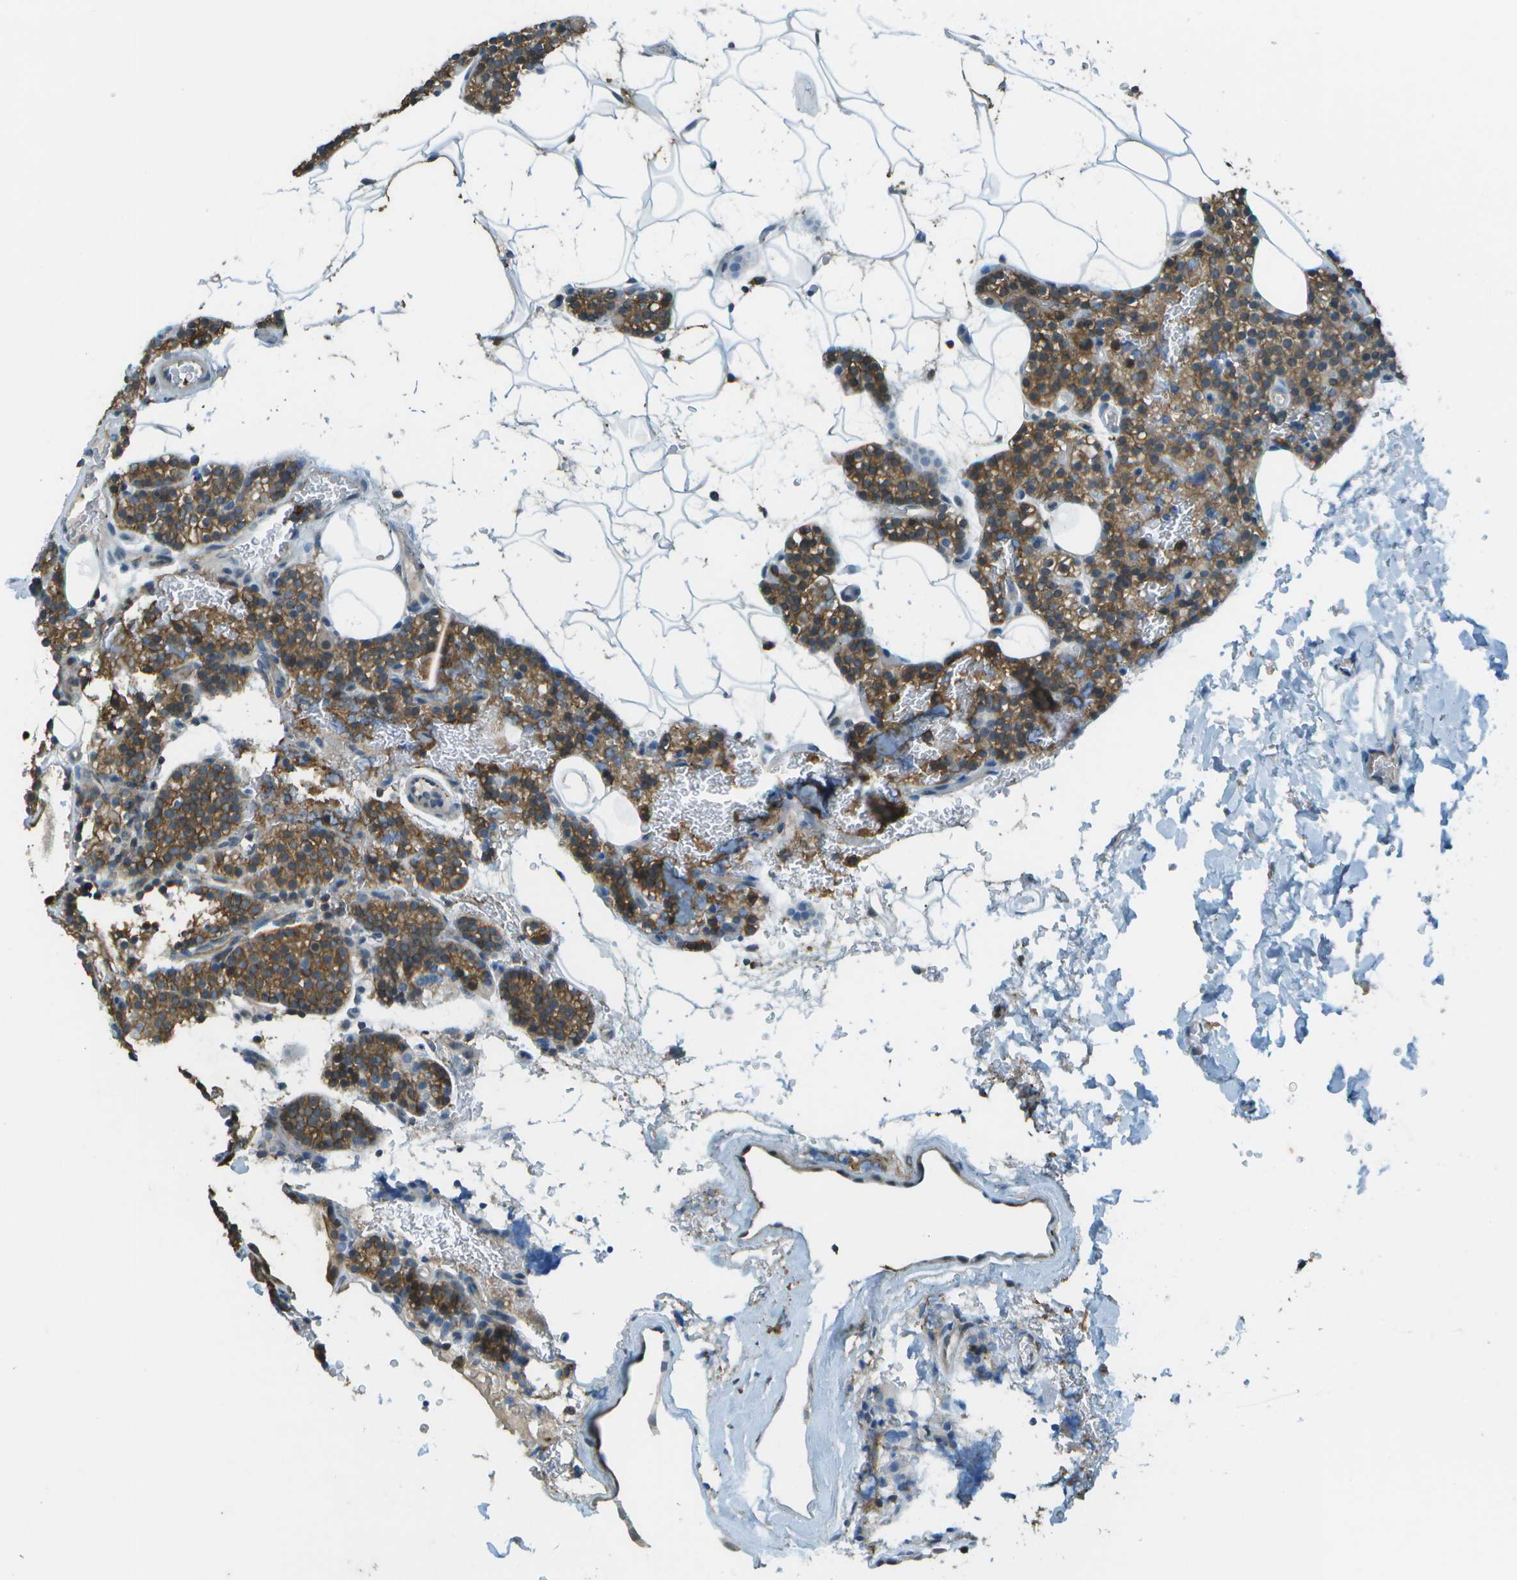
{"staining": {"intensity": "moderate", "quantity": ">75%", "location": "cytoplasmic/membranous"}, "tissue": "parathyroid gland", "cell_type": "Glandular cells", "image_type": "normal", "snomed": [{"axis": "morphology", "description": "Normal tissue, NOS"}, {"axis": "morphology", "description": "Inflammation chronic"}, {"axis": "morphology", "description": "Goiter, colloid"}, {"axis": "topography", "description": "Thyroid gland"}, {"axis": "topography", "description": "Parathyroid gland"}], "caption": "Immunohistochemical staining of normal human parathyroid gland shows >75% levels of moderate cytoplasmic/membranous protein staining in about >75% of glandular cells. (Stains: DAB in brown, nuclei in blue, Microscopy: brightfield microscopy at high magnification).", "gene": "LRRC66", "patient": {"sex": "male", "age": 65}}